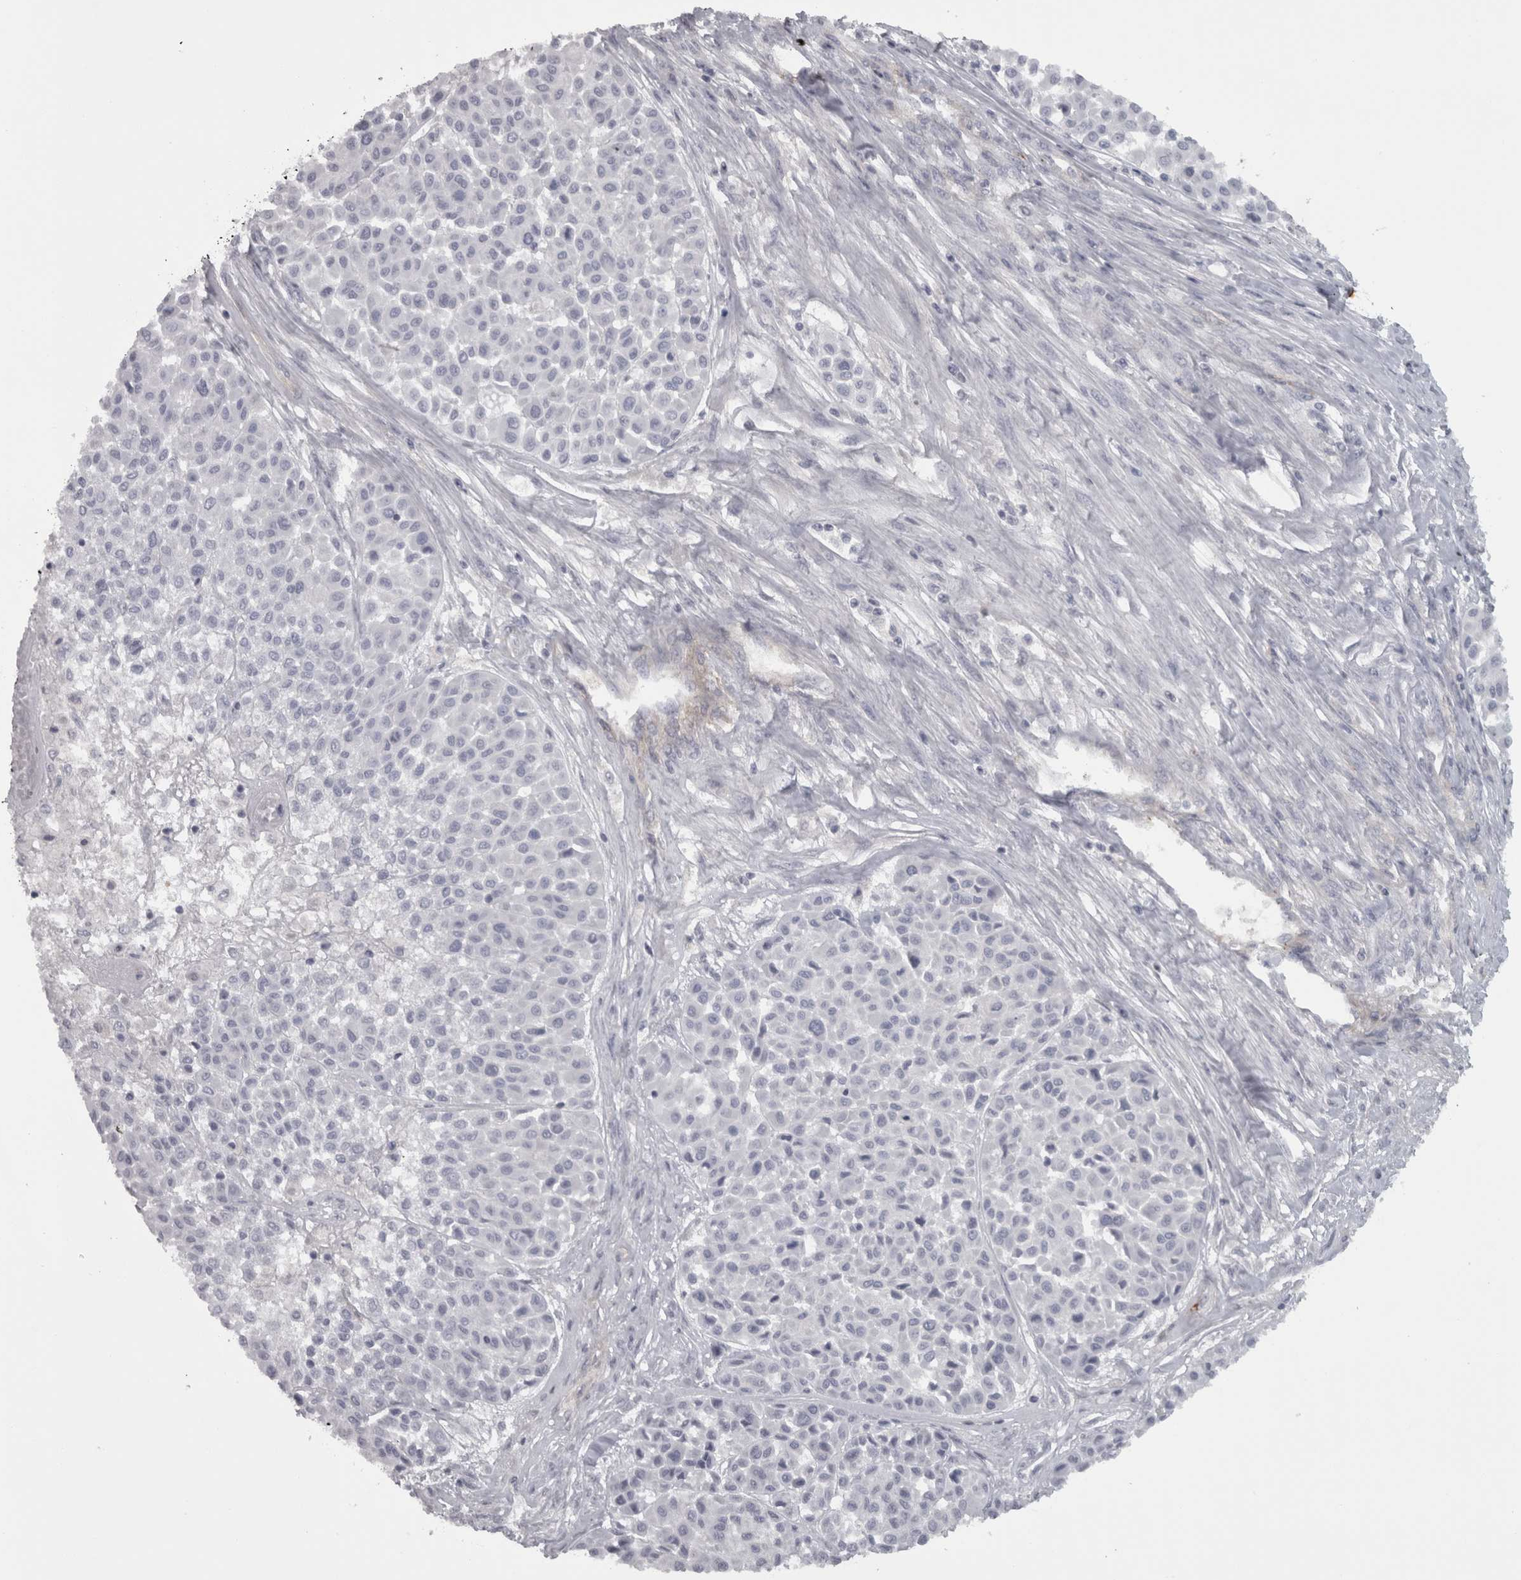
{"staining": {"intensity": "negative", "quantity": "none", "location": "none"}, "tissue": "melanoma", "cell_type": "Tumor cells", "image_type": "cancer", "snomed": [{"axis": "morphology", "description": "Malignant melanoma, Metastatic site"}, {"axis": "topography", "description": "Soft tissue"}], "caption": "DAB immunohistochemical staining of malignant melanoma (metastatic site) displays no significant positivity in tumor cells.", "gene": "PPP1R12B", "patient": {"sex": "male", "age": 41}}